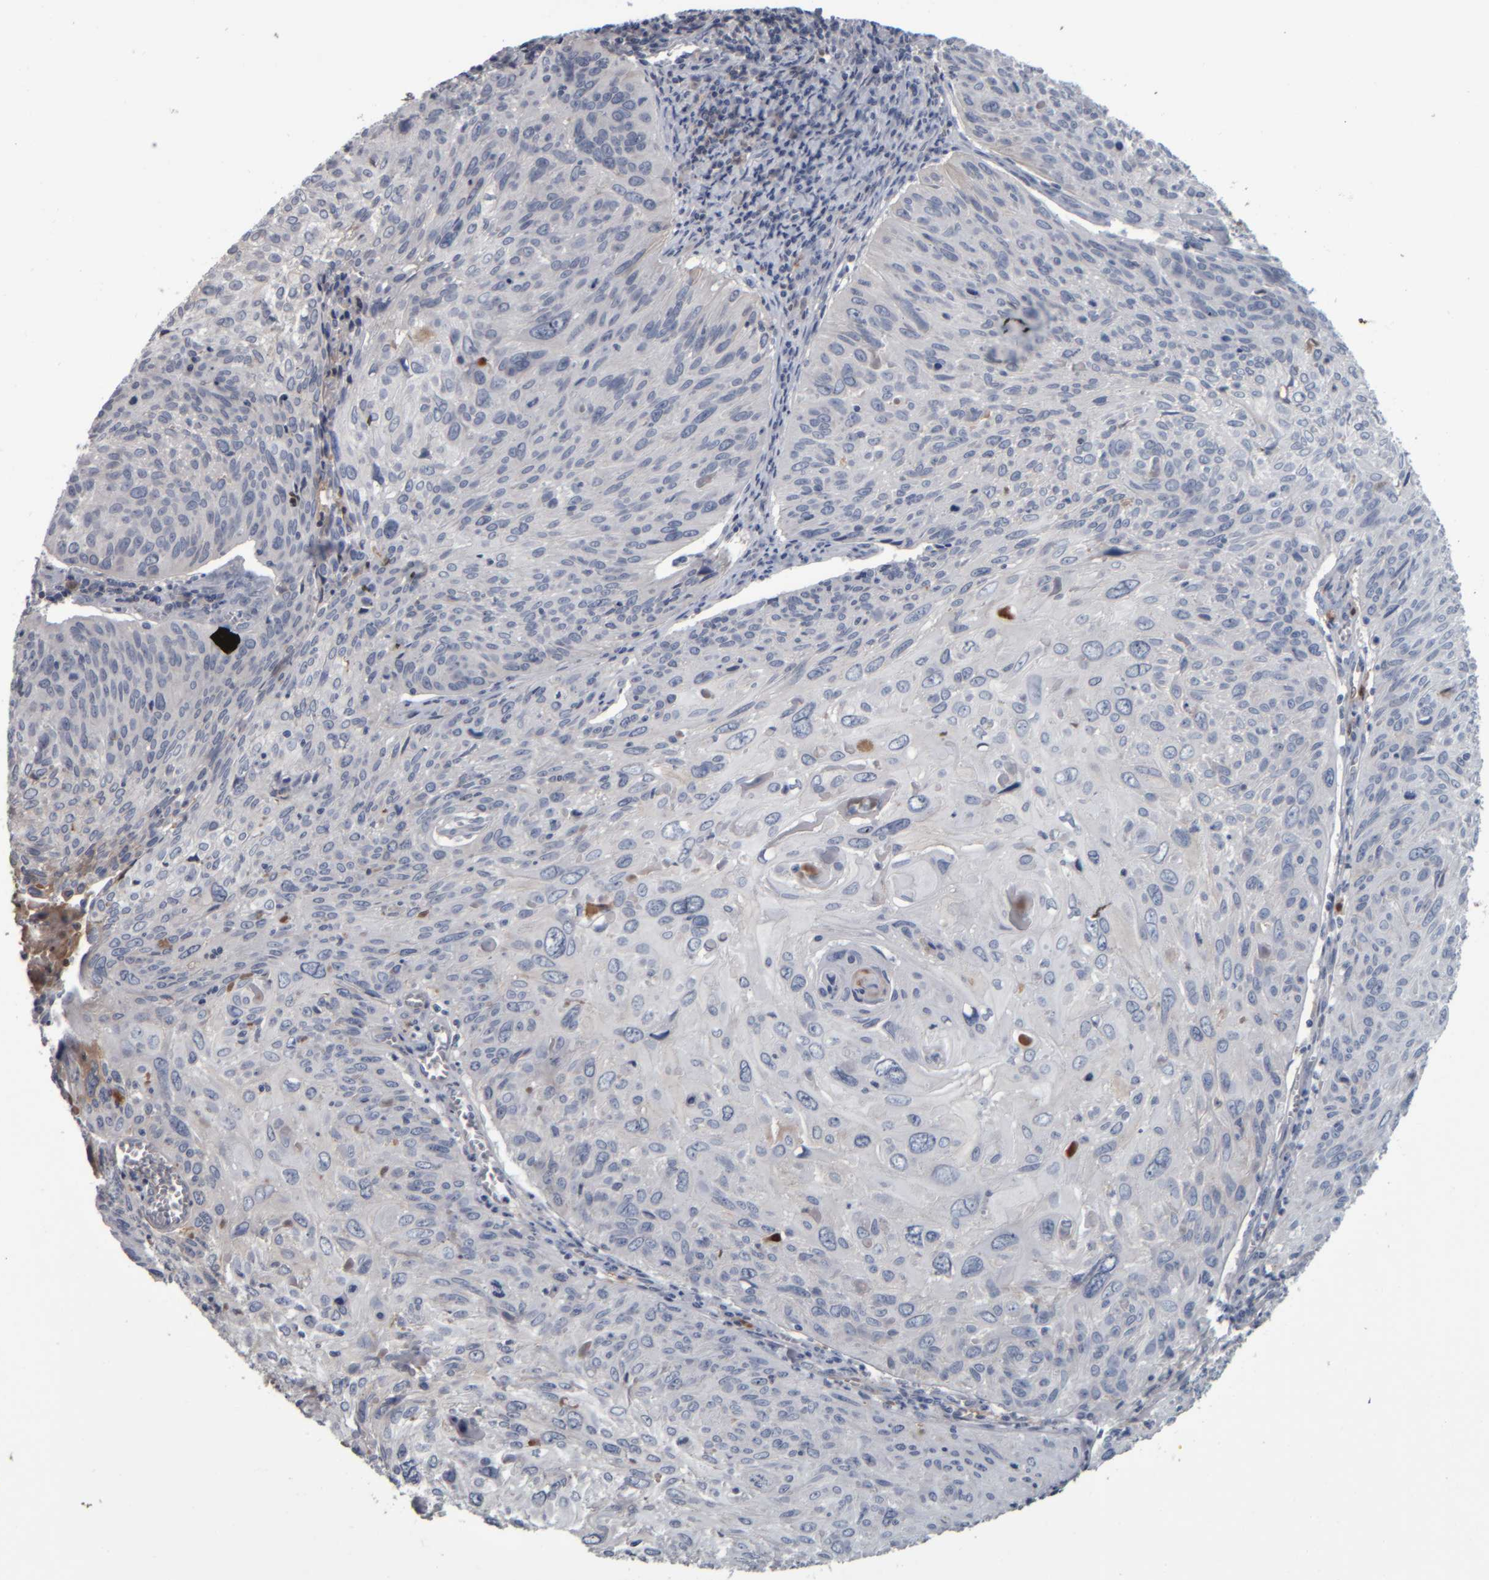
{"staining": {"intensity": "negative", "quantity": "none", "location": "none"}, "tissue": "cervical cancer", "cell_type": "Tumor cells", "image_type": "cancer", "snomed": [{"axis": "morphology", "description": "Squamous cell carcinoma, NOS"}, {"axis": "topography", "description": "Cervix"}], "caption": "Human cervical cancer (squamous cell carcinoma) stained for a protein using immunohistochemistry reveals no staining in tumor cells.", "gene": "CAVIN4", "patient": {"sex": "female", "age": 51}}